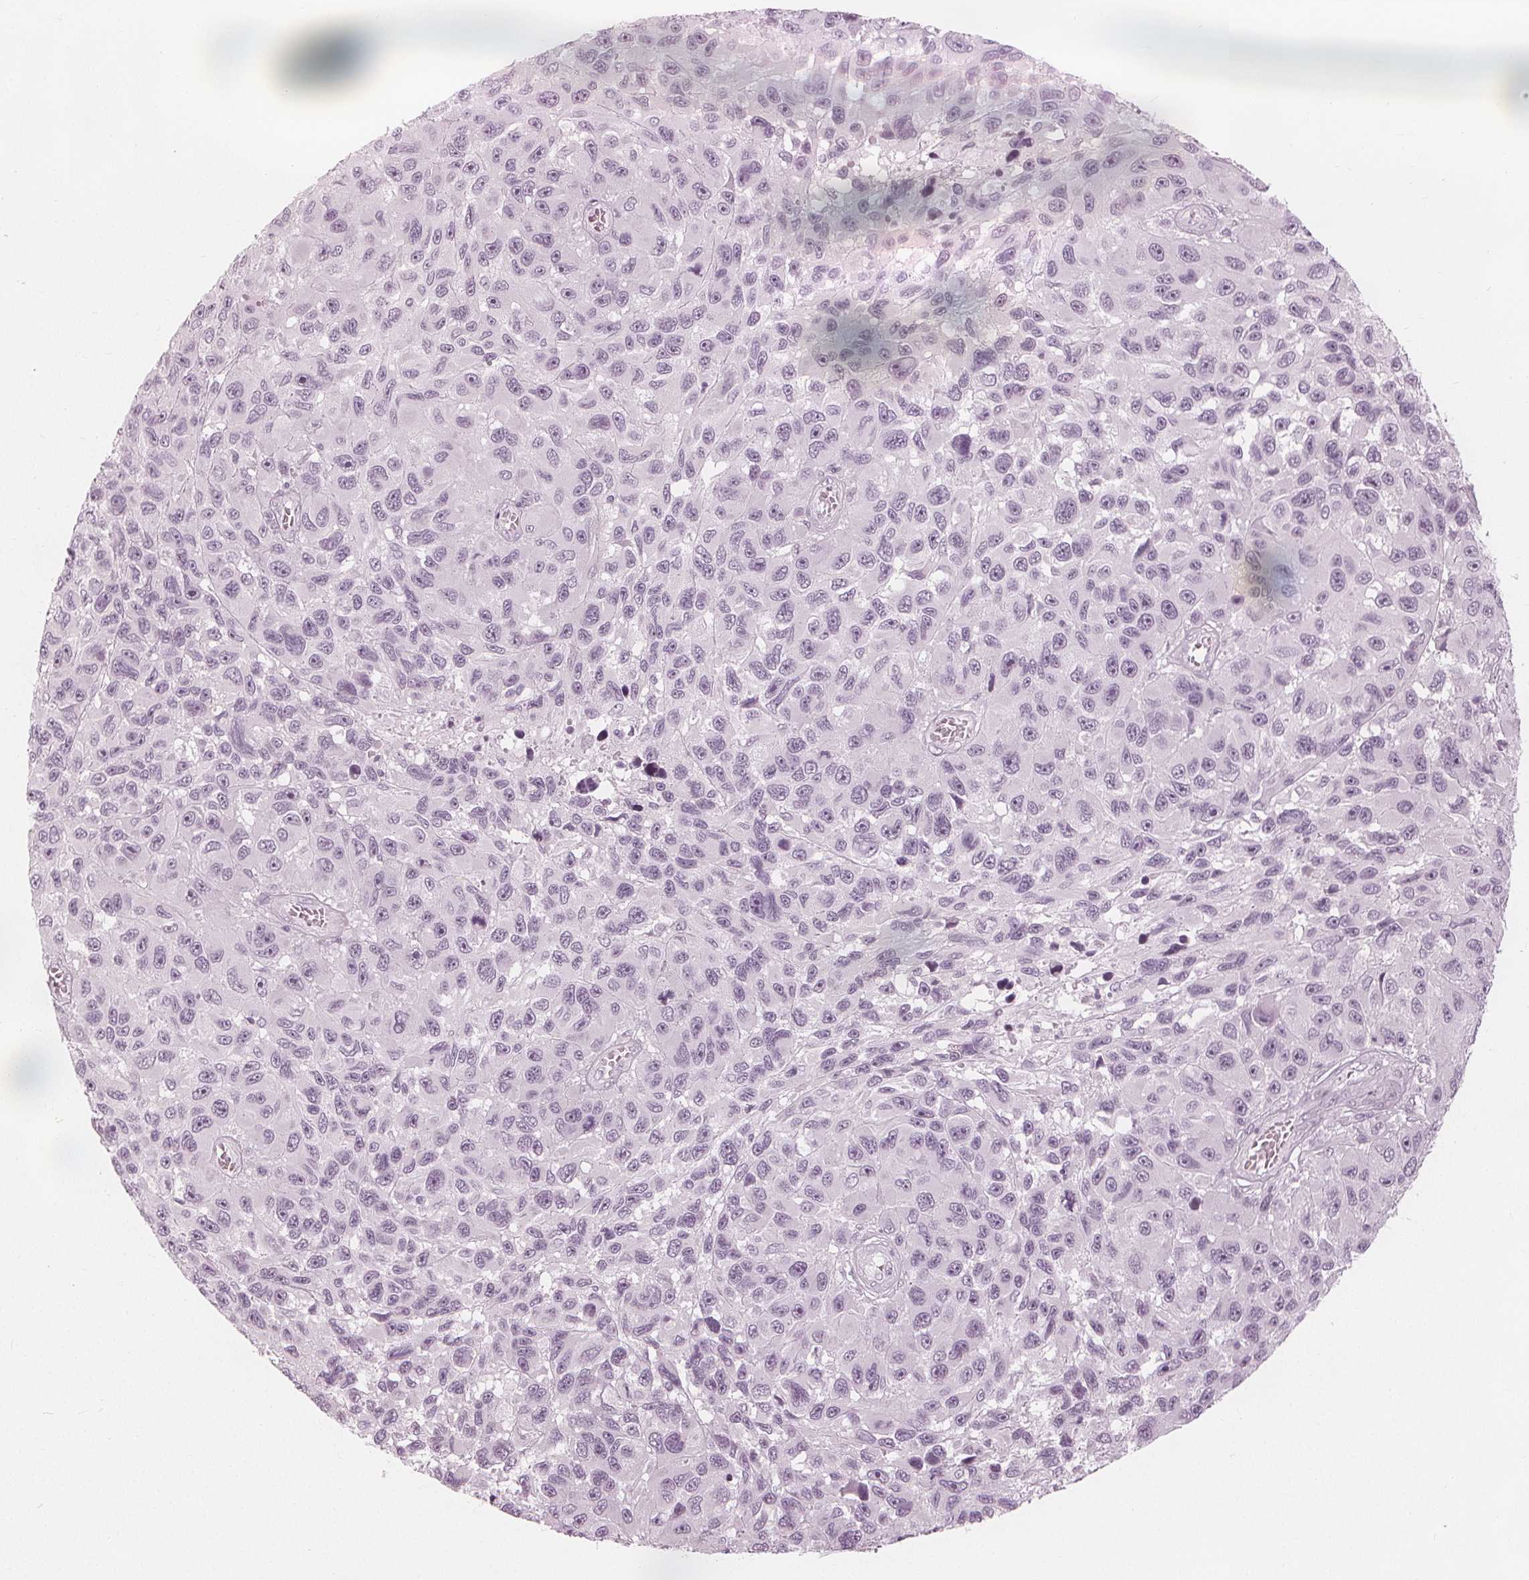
{"staining": {"intensity": "negative", "quantity": "none", "location": "none"}, "tissue": "melanoma", "cell_type": "Tumor cells", "image_type": "cancer", "snomed": [{"axis": "morphology", "description": "Malignant melanoma, NOS"}, {"axis": "topography", "description": "Skin"}], "caption": "This is a photomicrograph of immunohistochemistry (IHC) staining of melanoma, which shows no expression in tumor cells.", "gene": "PAEP", "patient": {"sex": "male", "age": 53}}